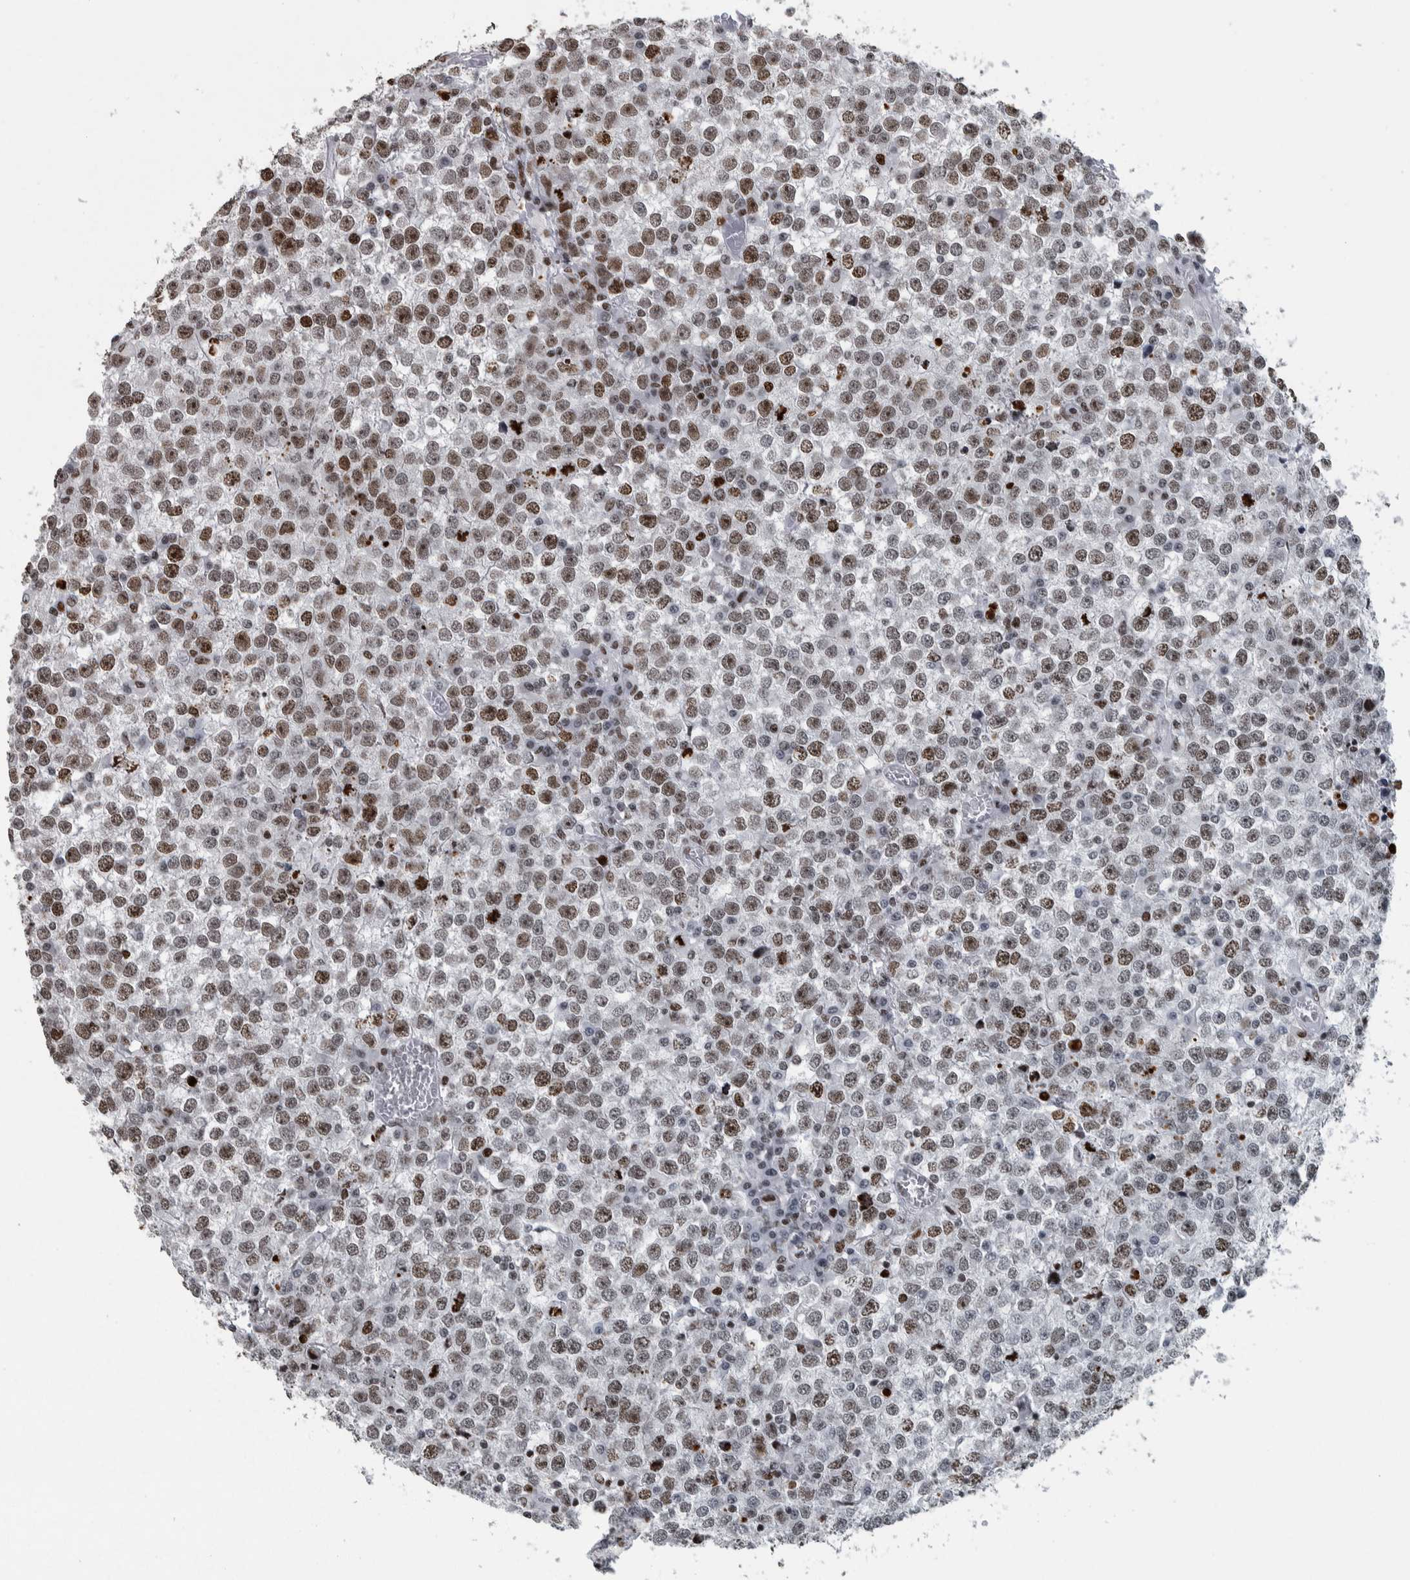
{"staining": {"intensity": "moderate", "quantity": "25%-75%", "location": "nuclear"}, "tissue": "testis cancer", "cell_type": "Tumor cells", "image_type": "cancer", "snomed": [{"axis": "morphology", "description": "Seminoma, NOS"}, {"axis": "topography", "description": "Testis"}], "caption": "Moderate nuclear protein staining is seen in about 25%-75% of tumor cells in testis seminoma. The staining was performed using DAB, with brown indicating positive protein expression. Nuclei are stained blue with hematoxylin.", "gene": "TOP2B", "patient": {"sex": "male", "age": 65}}